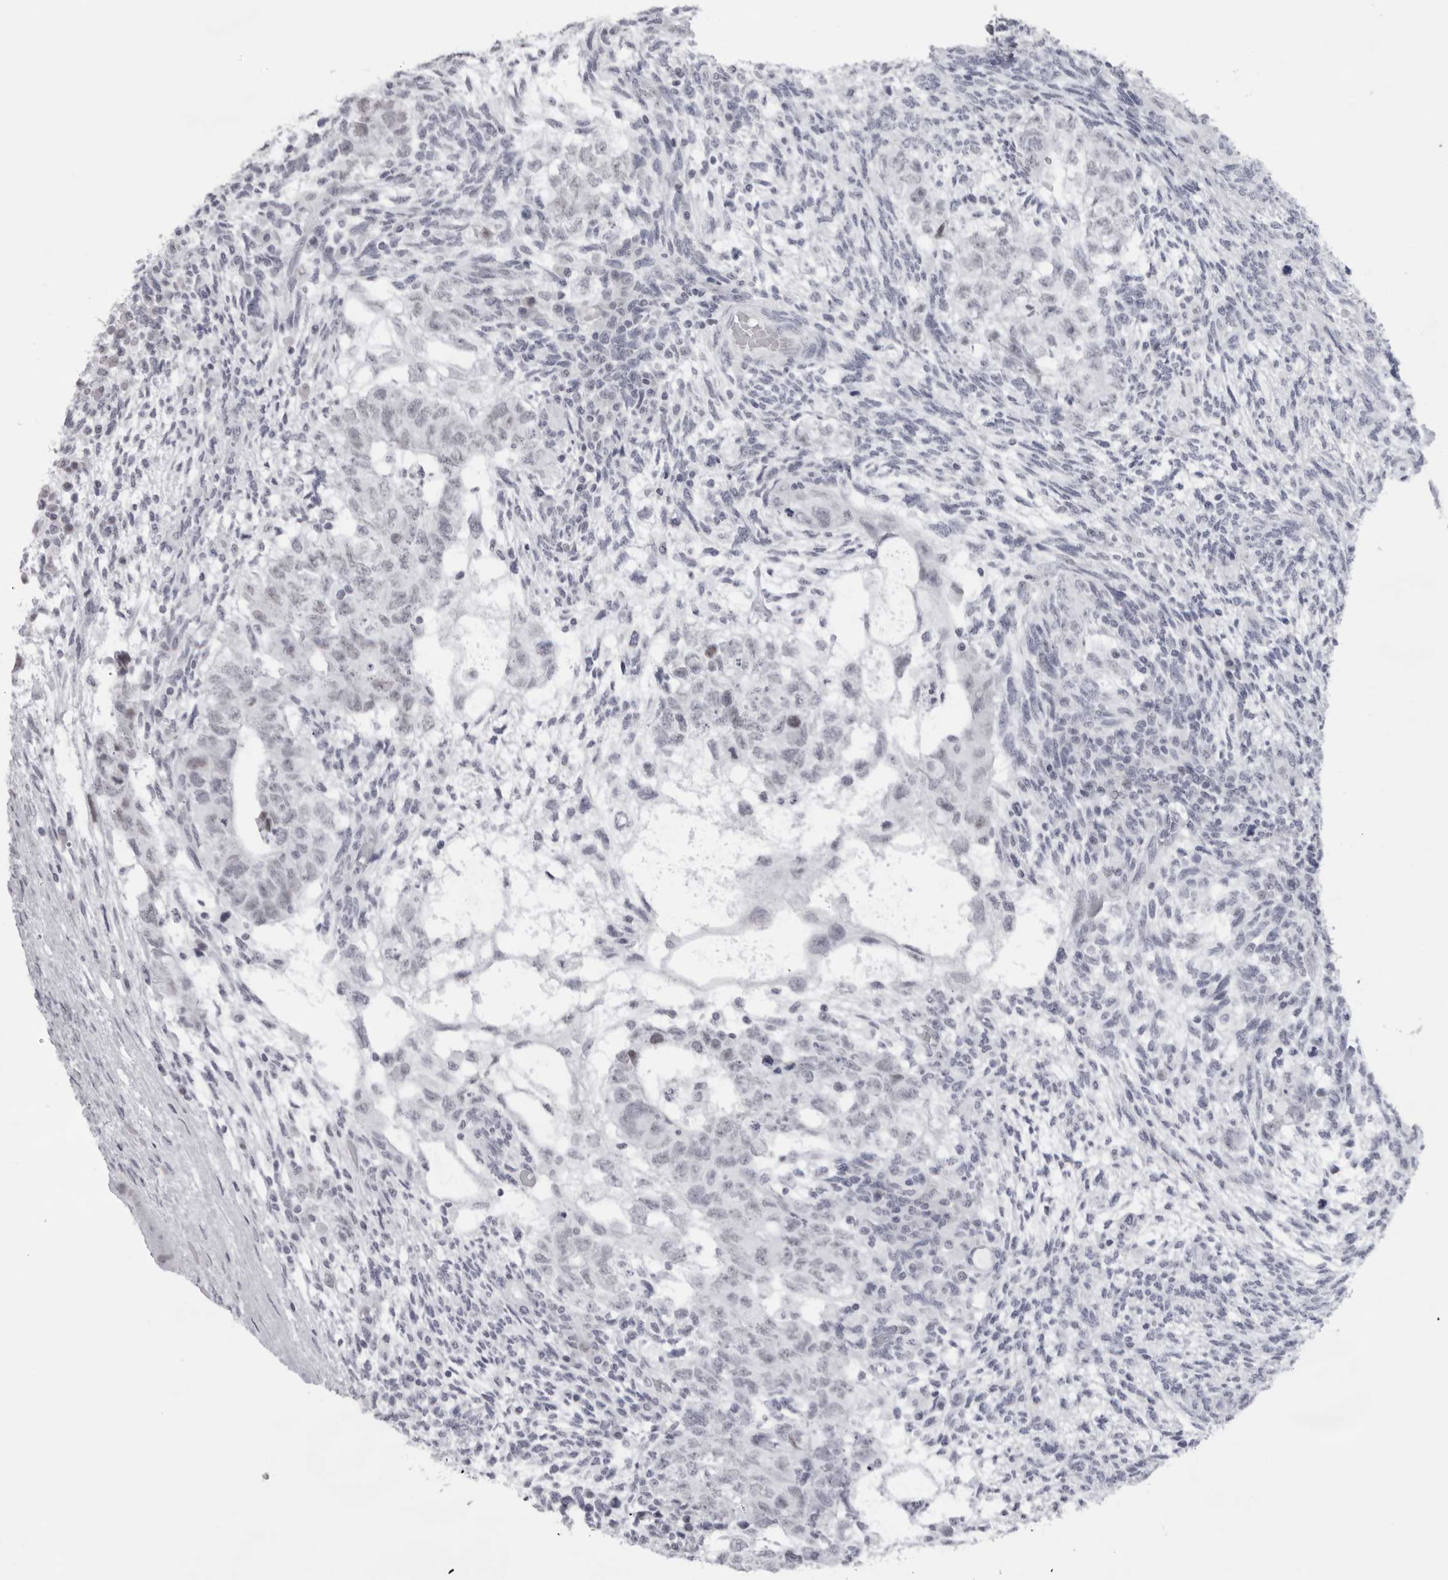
{"staining": {"intensity": "negative", "quantity": "none", "location": "none"}, "tissue": "testis cancer", "cell_type": "Tumor cells", "image_type": "cancer", "snomed": [{"axis": "morphology", "description": "Normal tissue, NOS"}, {"axis": "morphology", "description": "Carcinoma, Embryonal, NOS"}, {"axis": "topography", "description": "Testis"}], "caption": "An immunohistochemistry (IHC) image of embryonal carcinoma (testis) is shown. There is no staining in tumor cells of embryonal carcinoma (testis).", "gene": "KLK12", "patient": {"sex": "male", "age": 36}}